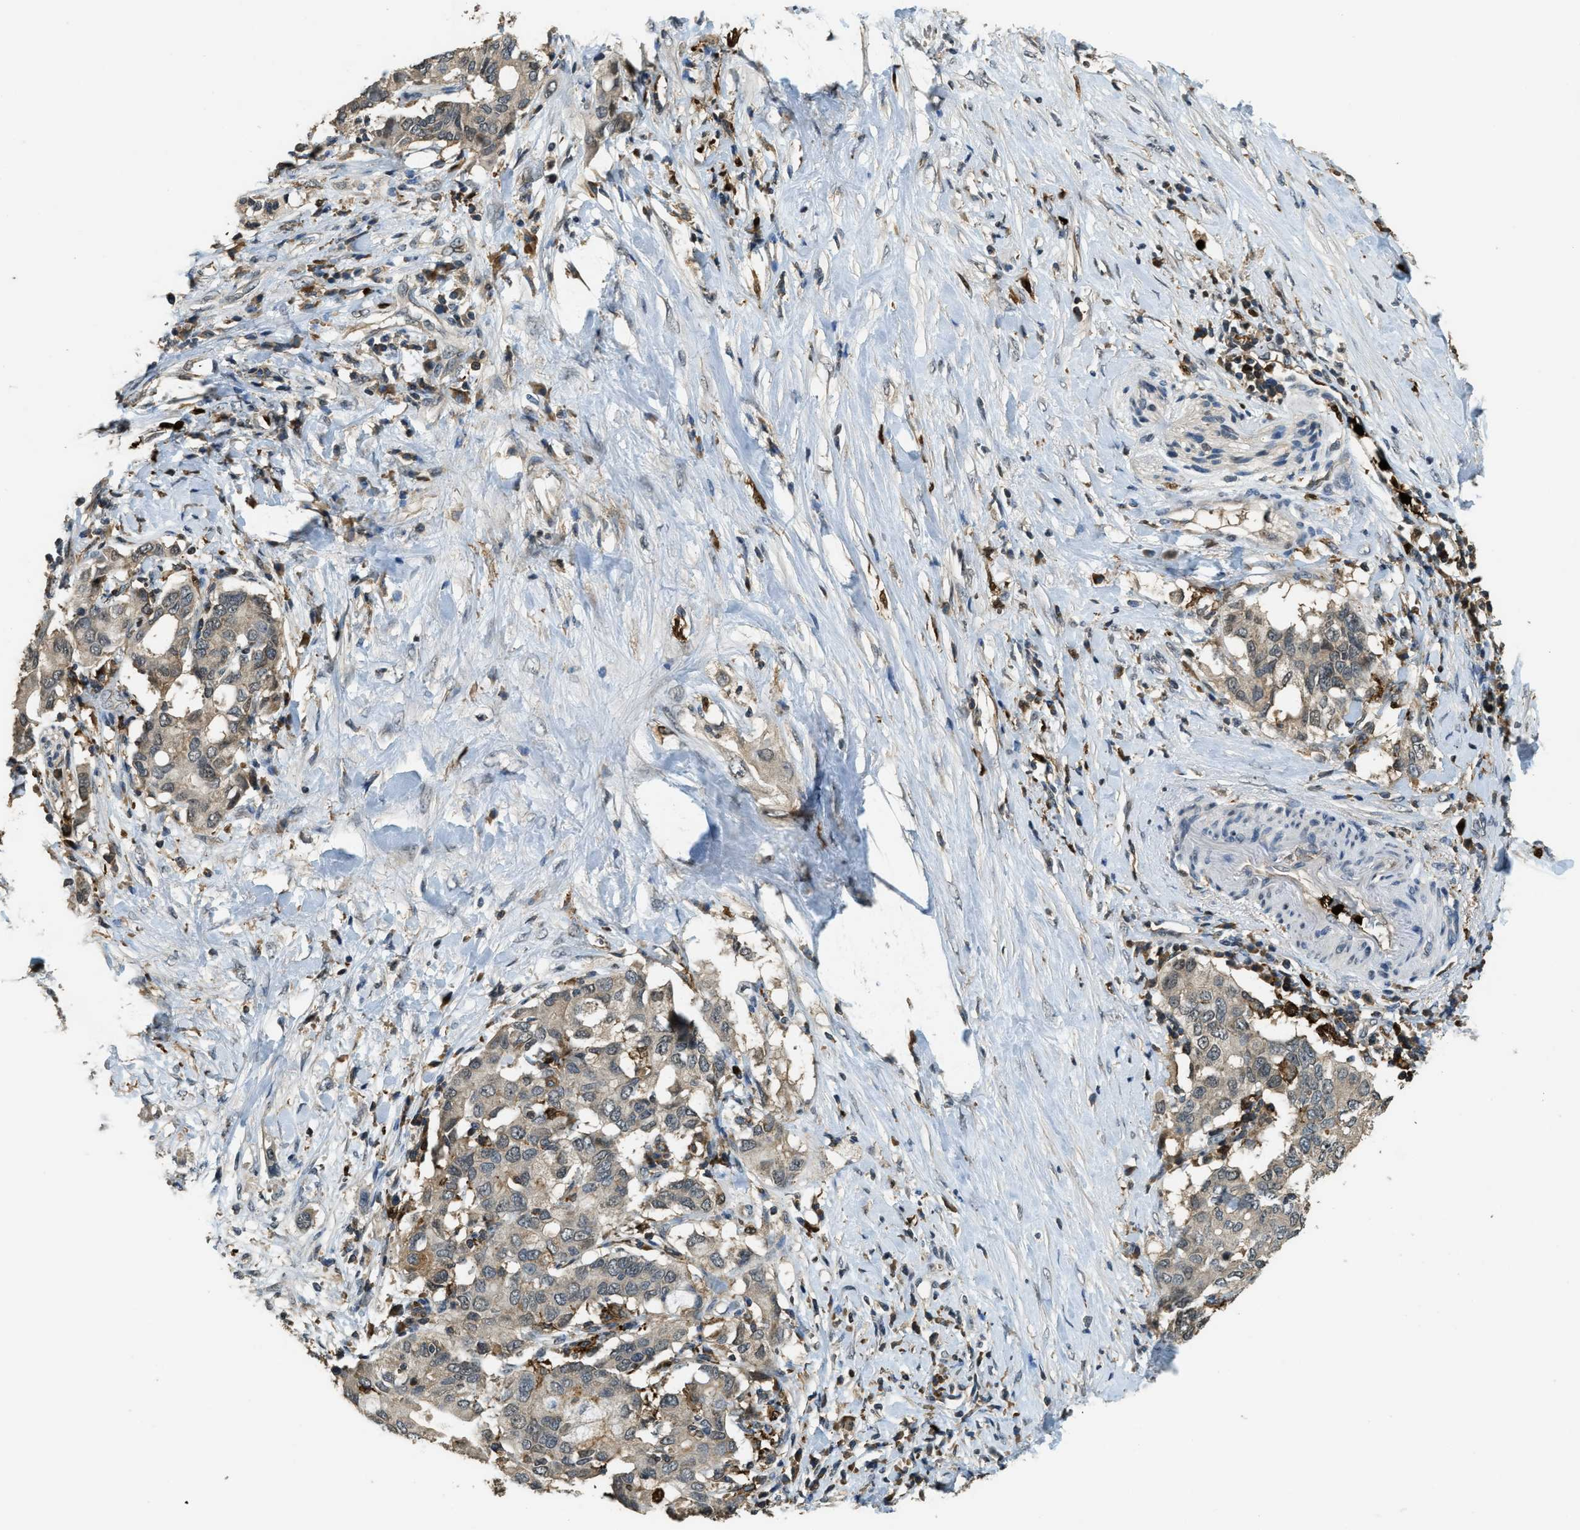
{"staining": {"intensity": "weak", "quantity": "<25%", "location": "cytoplasmic/membranous"}, "tissue": "pancreatic cancer", "cell_type": "Tumor cells", "image_type": "cancer", "snomed": [{"axis": "morphology", "description": "Adenocarcinoma, NOS"}, {"axis": "topography", "description": "Pancreas"}], "caption": "Adenocarcinoma (pancreatic) stained for a protein using immunohistochemistry reveals no staining tumor cells.", "gene": "RNF141", "patient": {"sex": "female", "age": 56}}